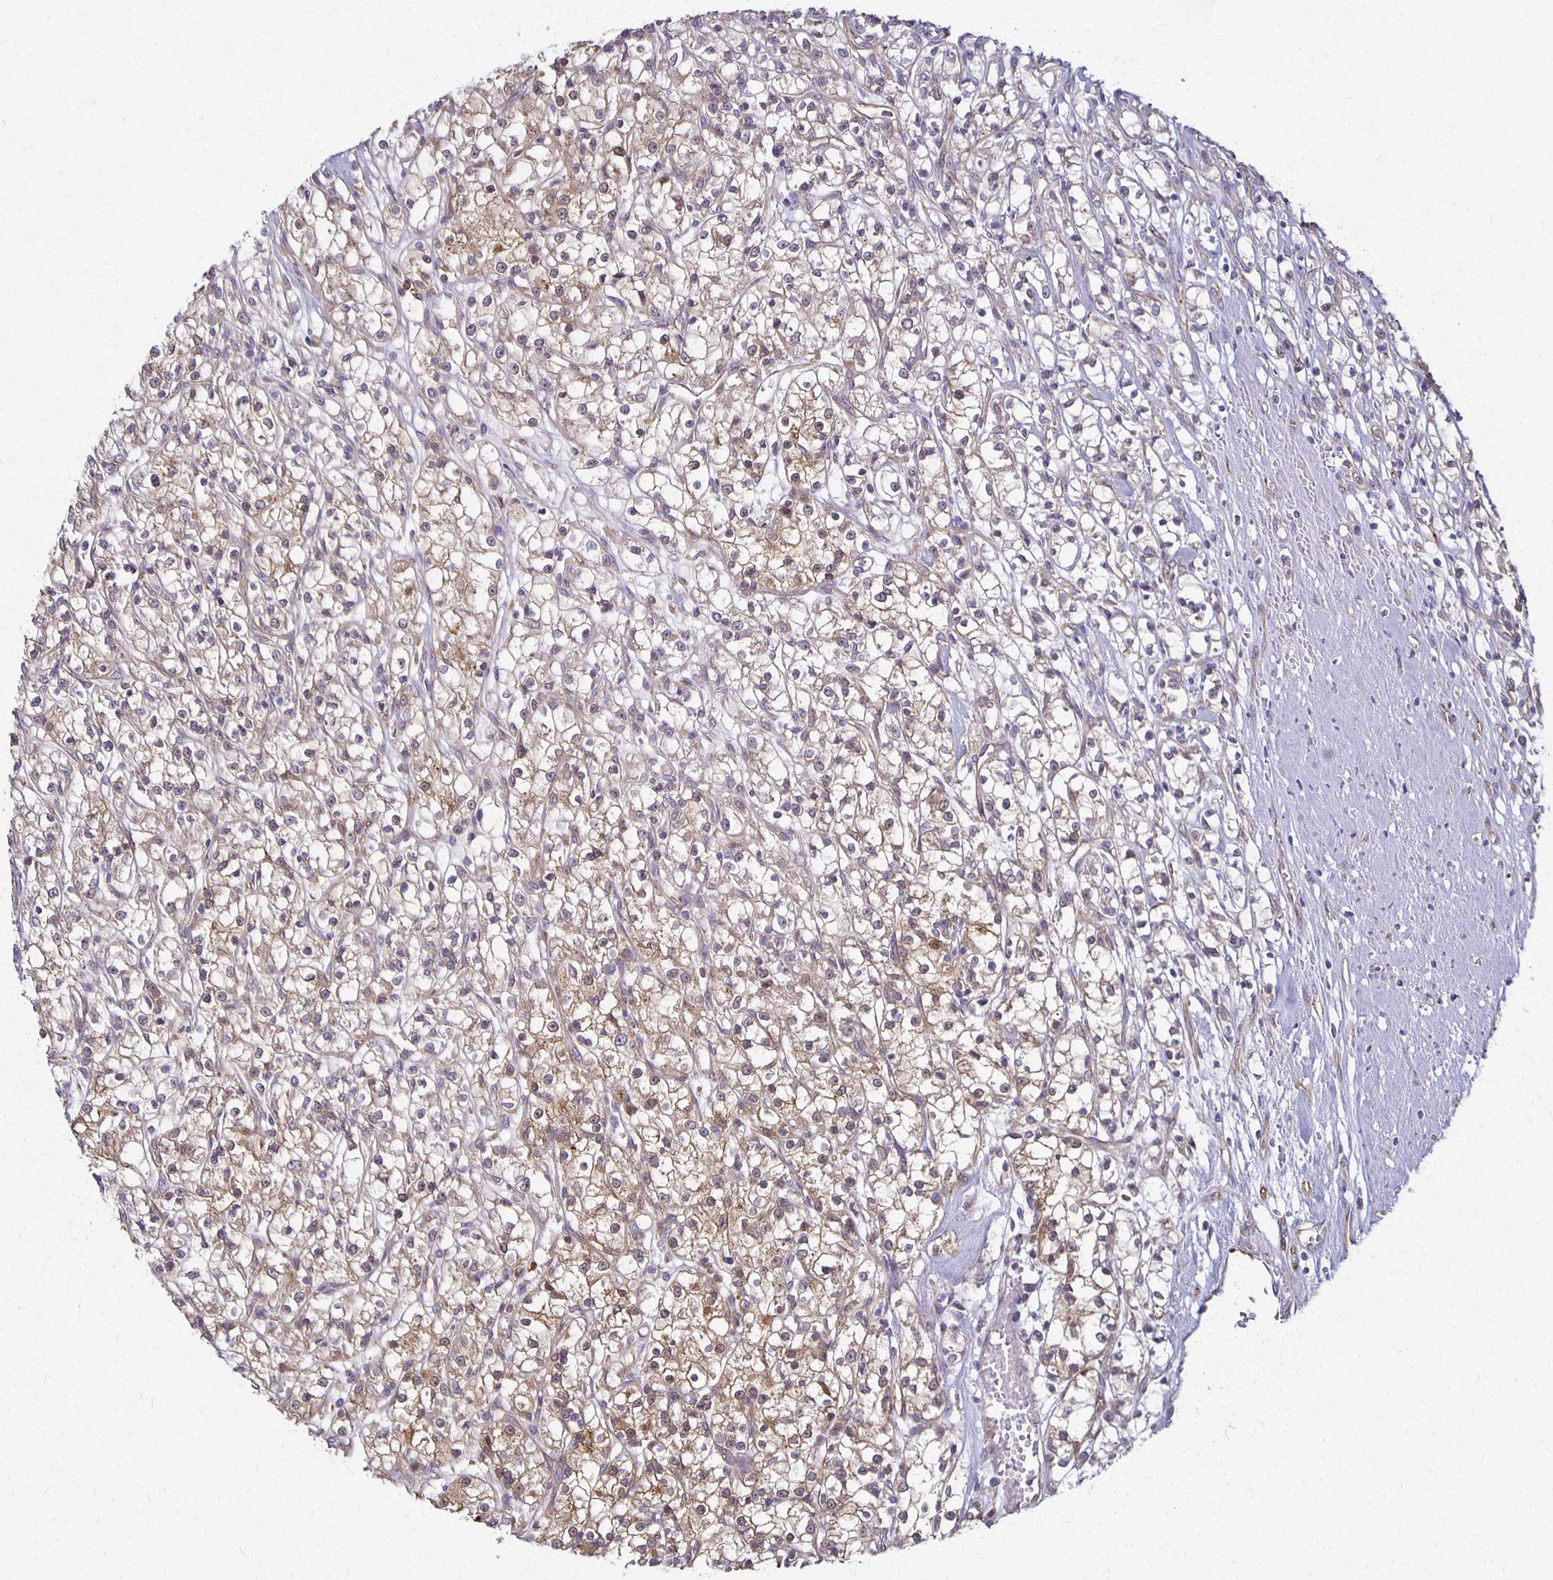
{"staining": {"intensity": "weak", "quantity": ">75%", "location": "cytoplasmic/membranous"}, "tissue": "renal cancer", "cell_type": "Tumor cells", "image_type": "cancer", "snomed": [{"axis": "morphology", "description": "Adenocarcinoma, NOS"}, {"axis": "topography", "description": "Kidney"}], "caption": "IHC photomicrograph of human renal cancer stained for a protein (brown), which demonstrates low levels of weak cytoplasmic/membranous staining in about >75% of tumor cells.", "gene": "GPX4", "patient": {"sex": "female", "age": 59}}